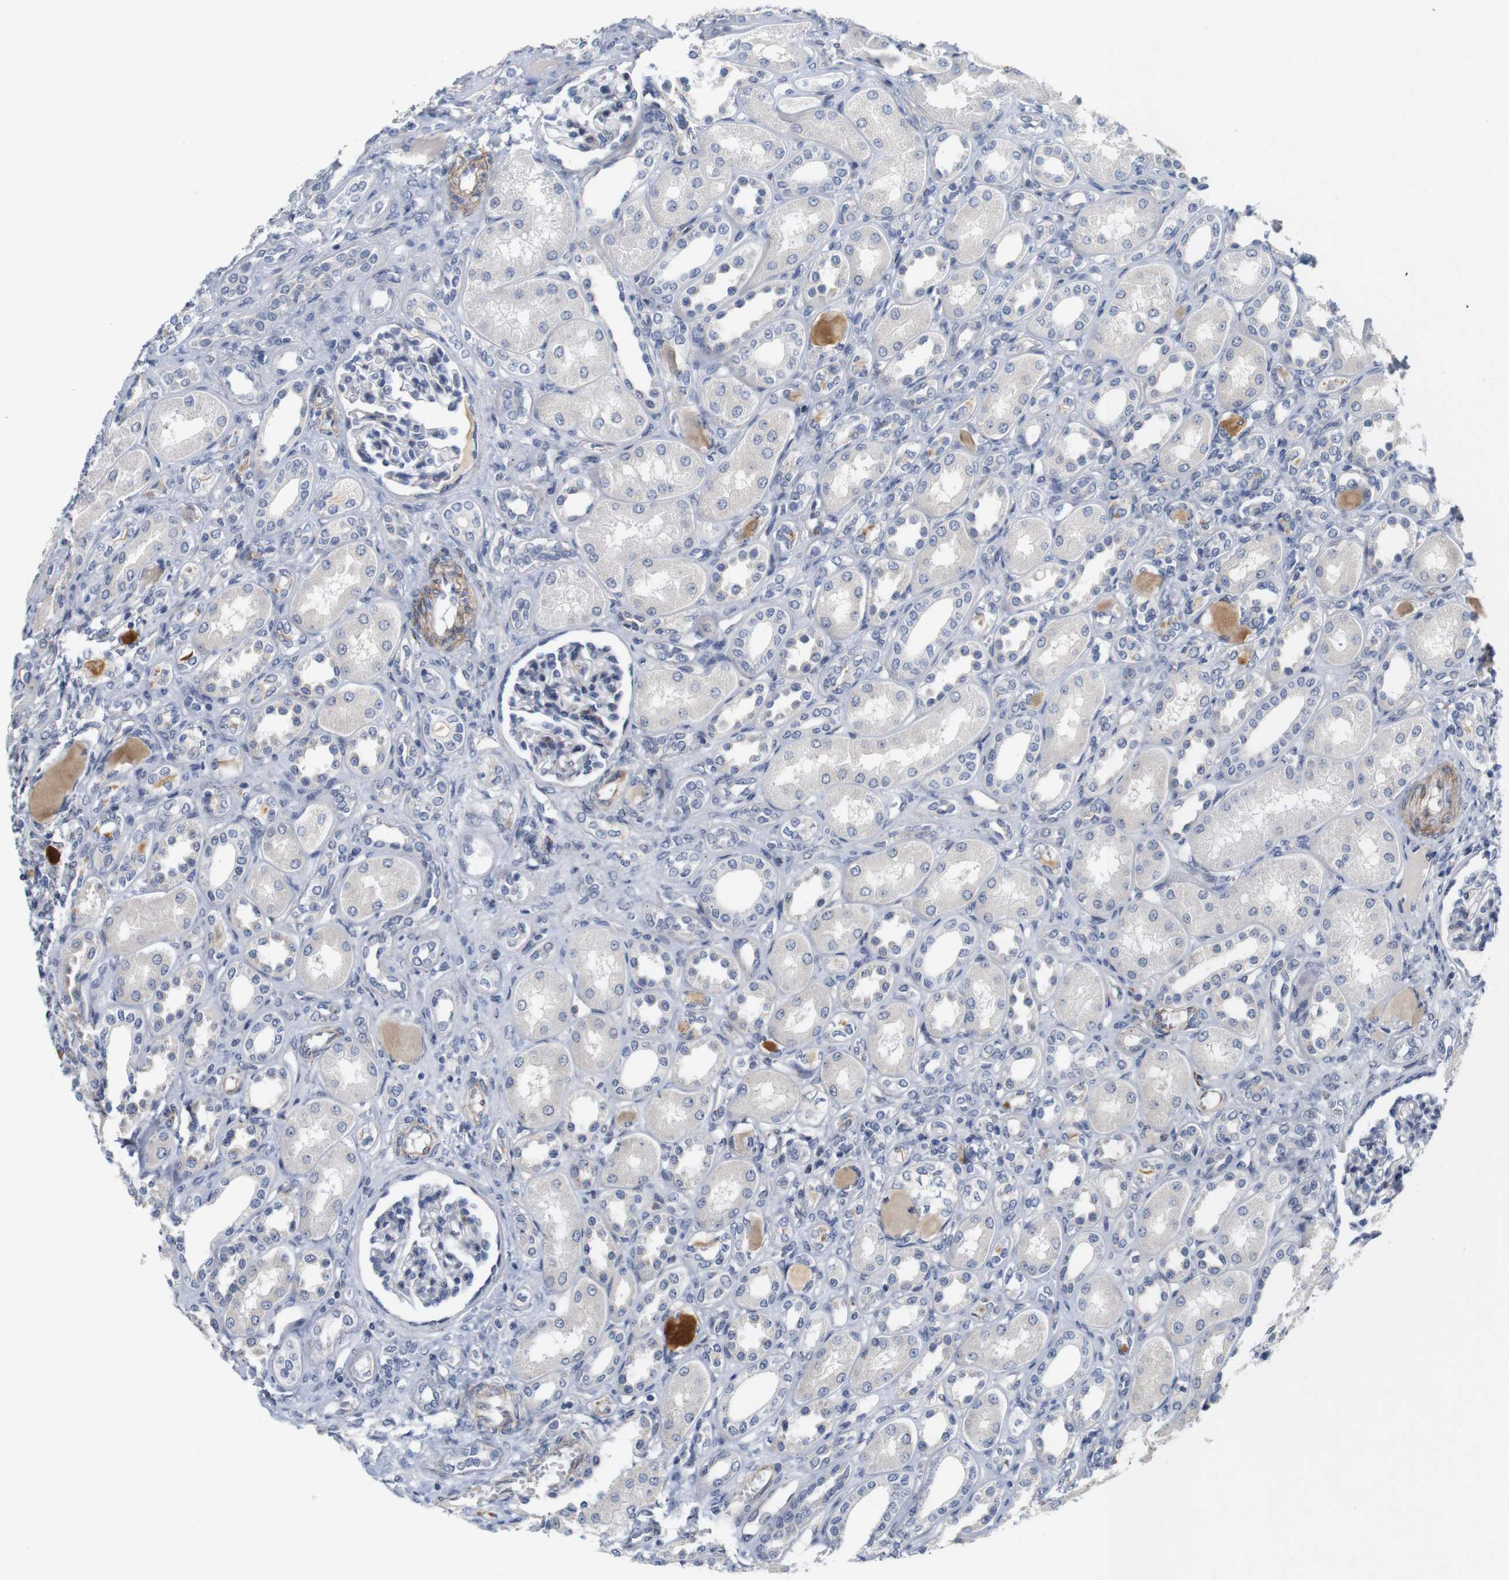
{"staining": {"intensity": "negative", "quantity": "none", "location": "none"}, "tissue": "kidney", "cell_type": "Cells in glomeruli", "image_type": "normal", "snomed": [{"axis": "morphology", "description": "Normal tissue, NOS"}, {"axis": "topography", "description": "Kidney"}], "caption": "Kidney was stained to show a protein in brown. There is no significant expression in cells in glomeruli. (DAB (3,3'-diaminobenzidine) immunohistochemistry (IHC) with hematoxylin counter stain).", "gene": "CYB561", "patient": {"sex": "male", "age": 7}}